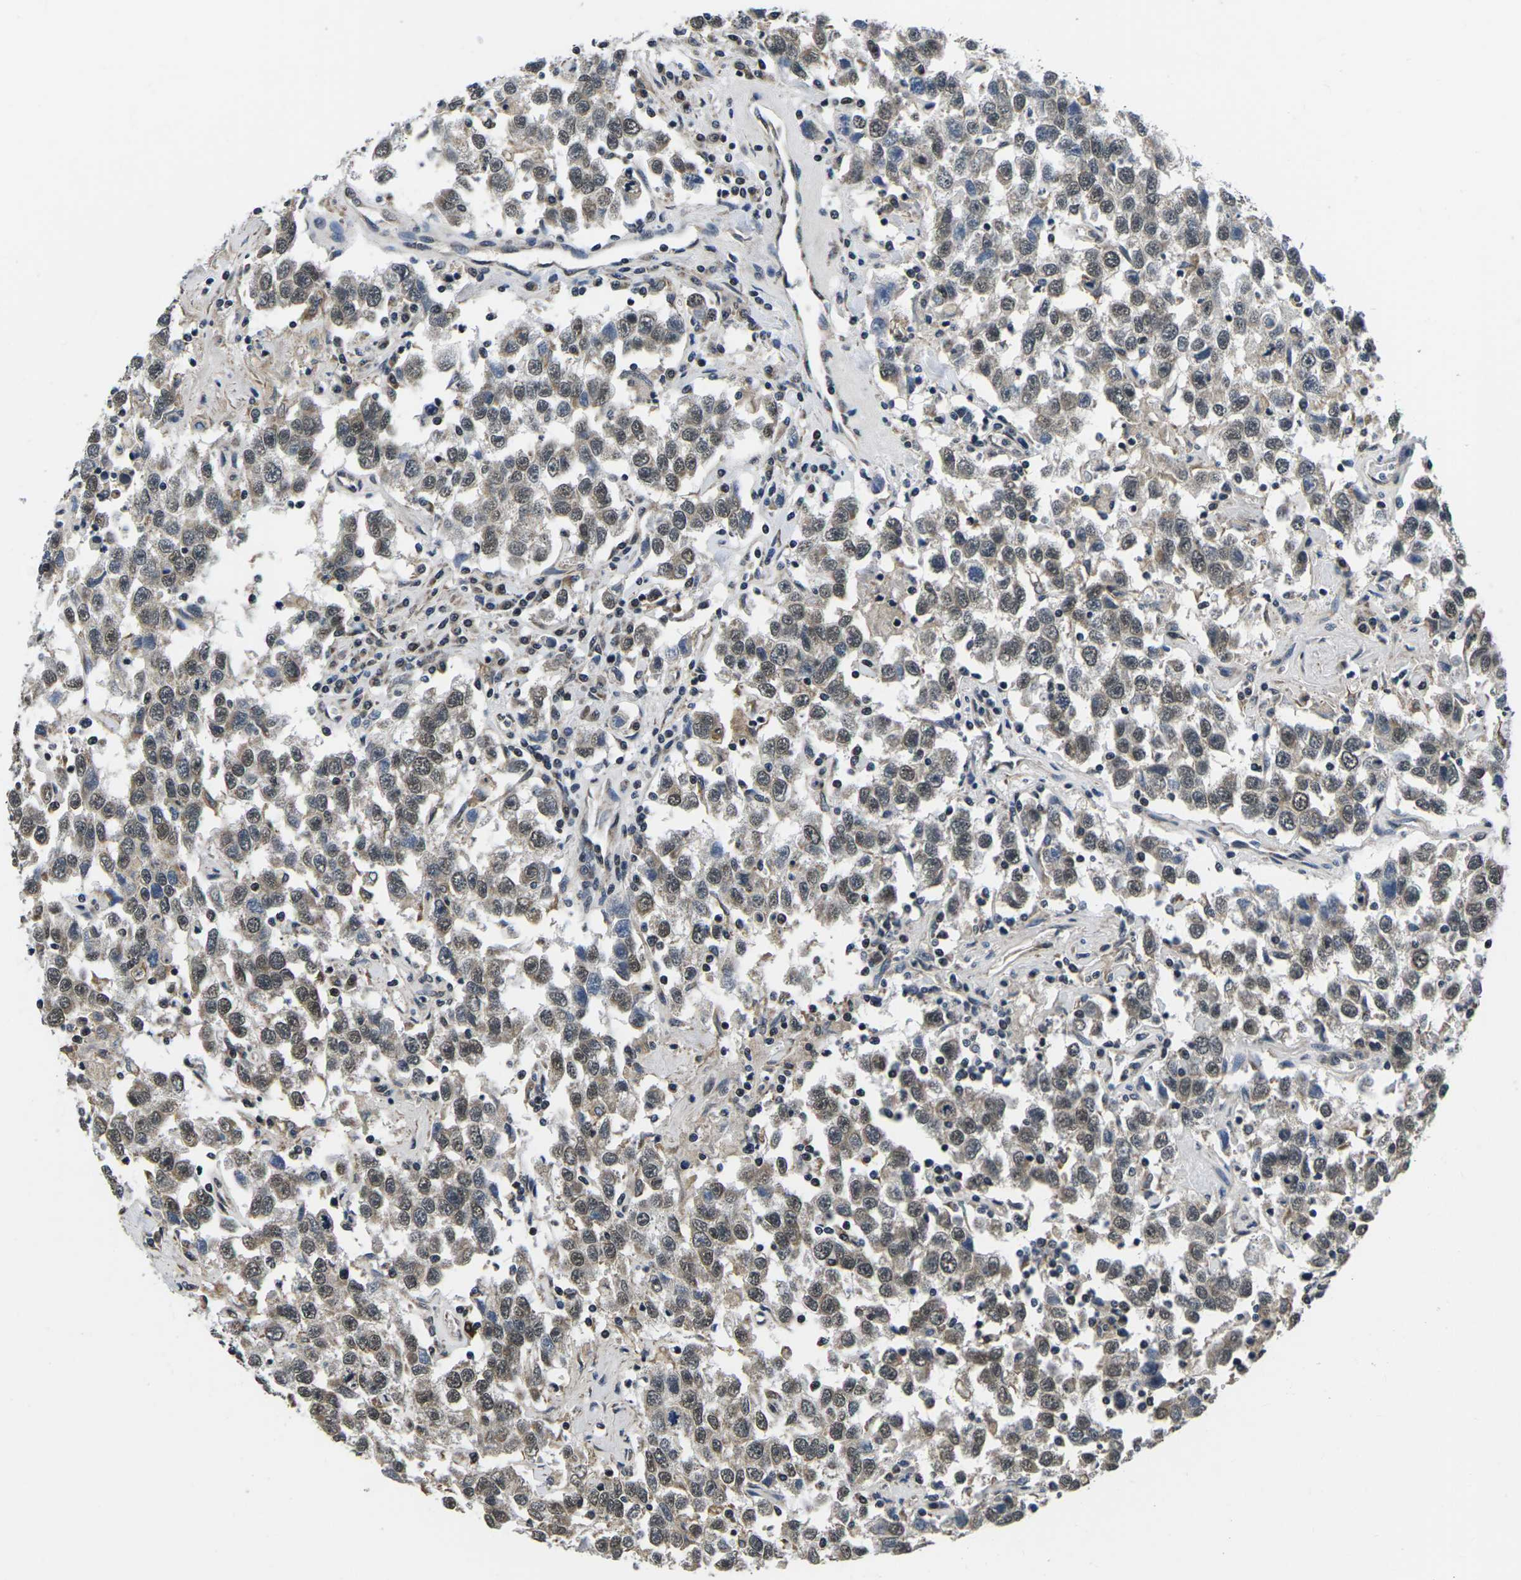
{"staining": {"intensity": "moderate", "quantity": ">75%", "location": "cytoplasmic/membranous,nuclear"}, "tissue": "testis cancer", "cell_type": "Tumor cells", "image_type": "cancer", "snomed": [{"axis": "morphology", "description": "Seminoma, NOS"}, {"axis": "topography", "description": "Testis"}], "caption": "Tumor cells display moderate cytoplasmic/membranous and nuclear expression in approximately >75% of cells in testis seminoma.", "gene": "CCNE1", "patient": {"sex": "male", "age": 41}}